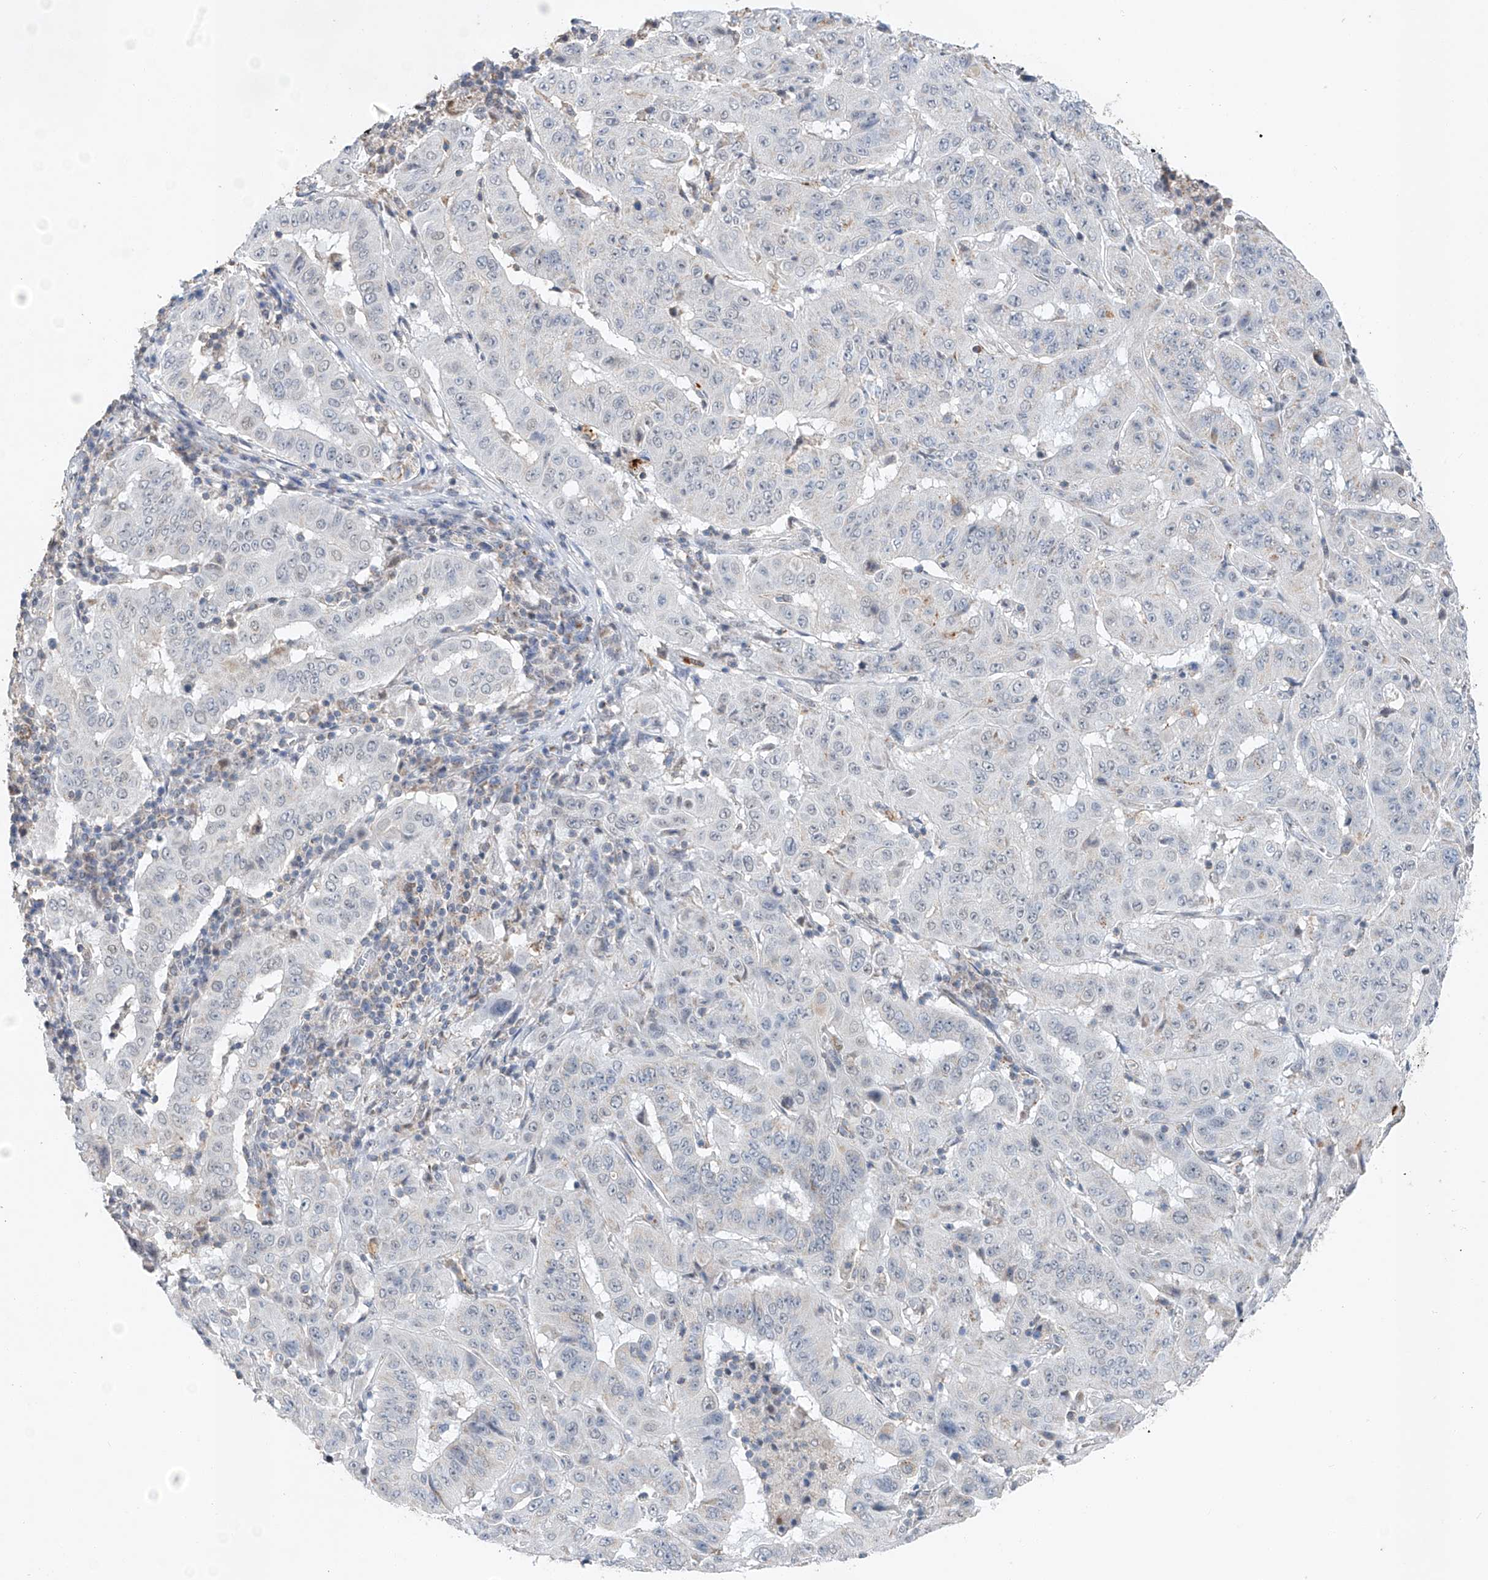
{"staining": {"intensity": "negative", "quantity": "none", "location": "none"}, "tissue": "pancreatic cancer", "cell_type": "Tumor cells", "image_type": "cancer", "snomed": [{"axis": "morphology", "description": "Adenocarcinoma, NOS"}, {"axis": "topography", "description": "Pancreas"}], "caption": "An immunohistochemistry (IHC) histopathology image of pancreatic cancer (adenocarcinoma) is shown. There is no staining in tumor cells of pancreatic cancer (adenocarcinoma).", "gene": "KLF15", "patient": {"sex": "male", "age": 63}}